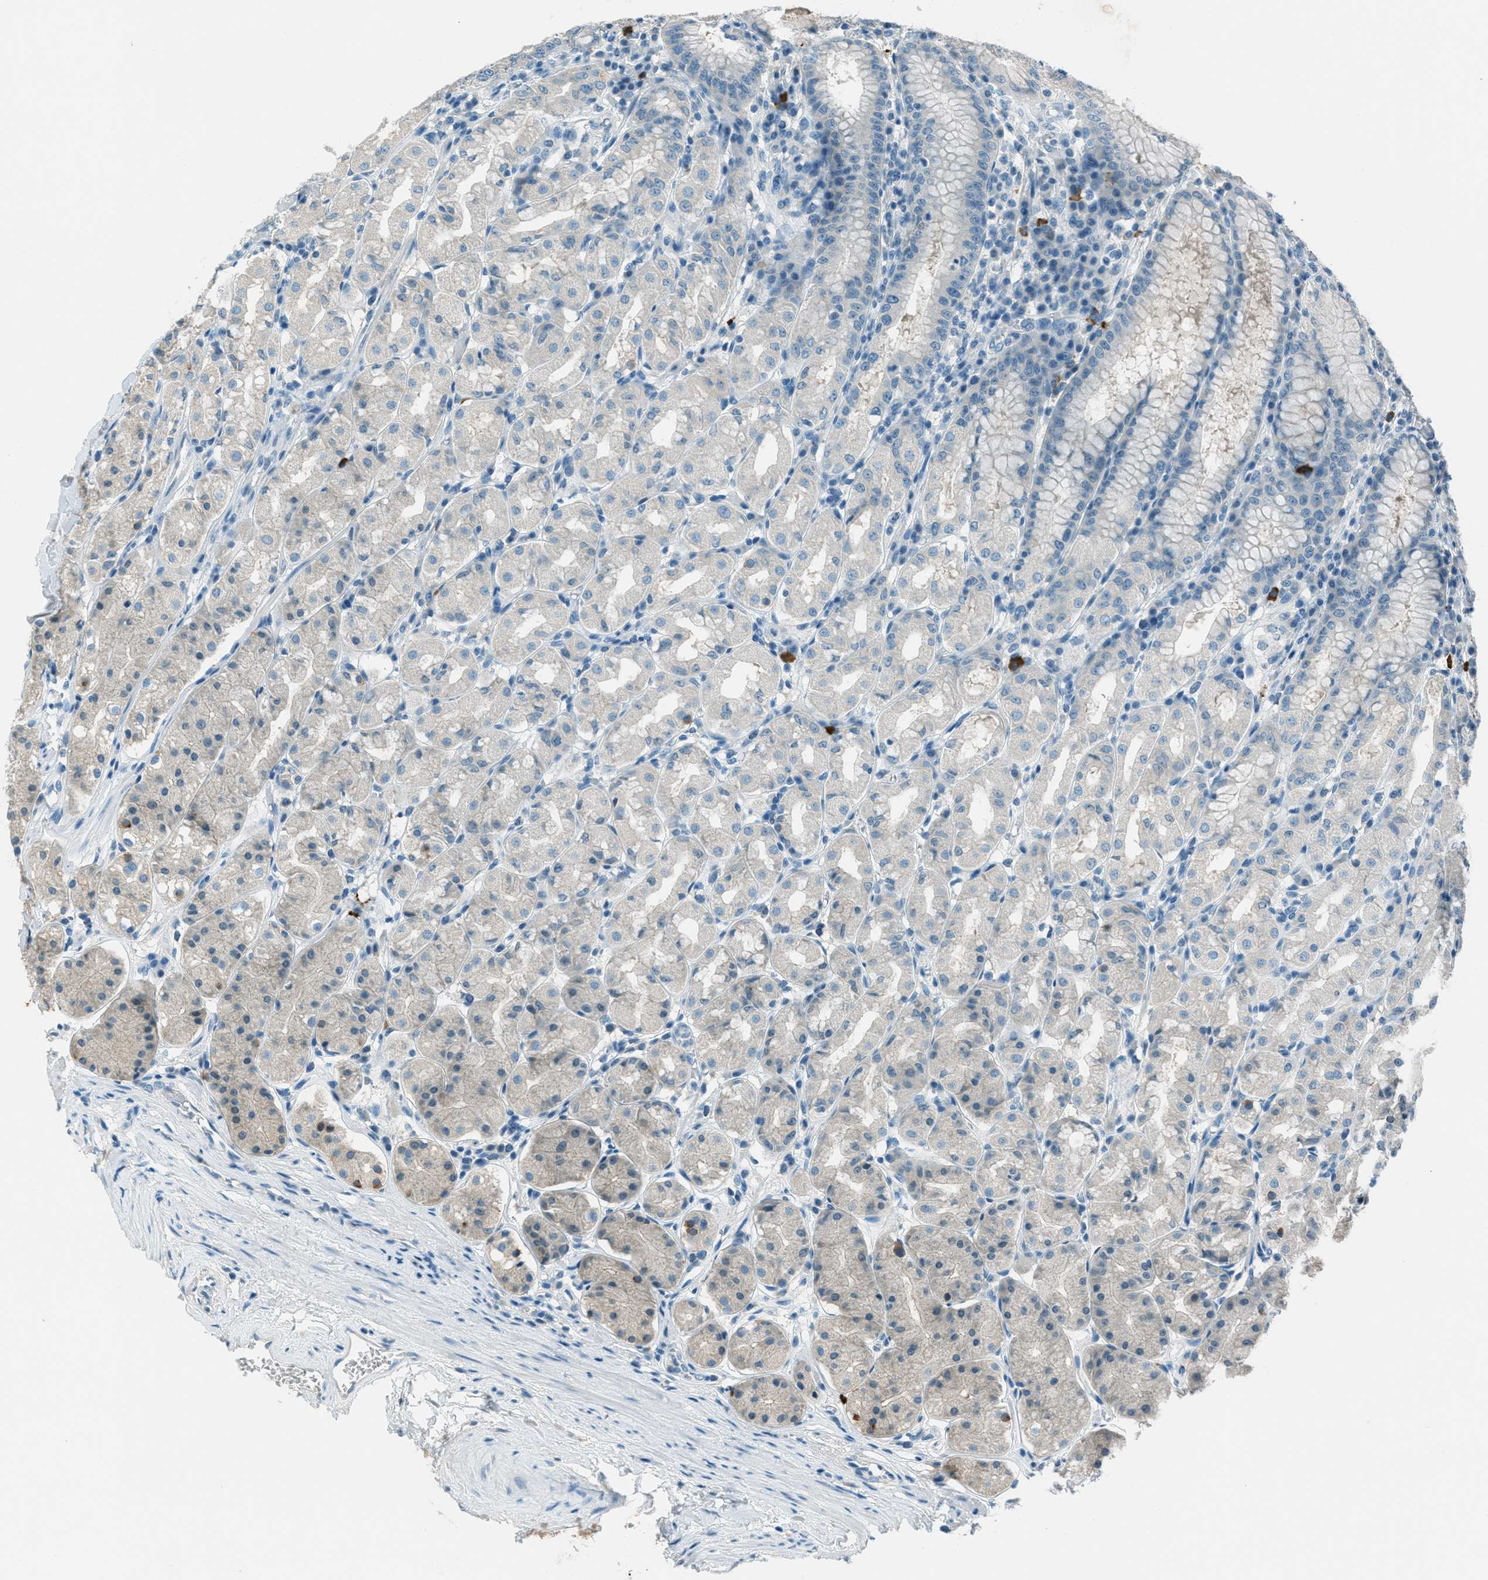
{"staining": {"intensity": "weak", "quantity": "<25%", "location": "cytoplasmic/membranous"}, "tissue": "stomach", "cell_type": "Glandular cells", "image_type": "normal", "snomed": [{"axis": "morphology", "description": "Normal tissue, NOS"}, {"axis": "topography", "description": "Stomach"}, {"axis": "topography", "description": "Stomach, lower"}], "caption": "Micrograph shows no significant protein staining in glandular cells of benign stomach. (DAB immunohistochemistry with hematoxylin counter stain).", "gene": "MSLN", "patient": {"sex": "female", "age": 56}}